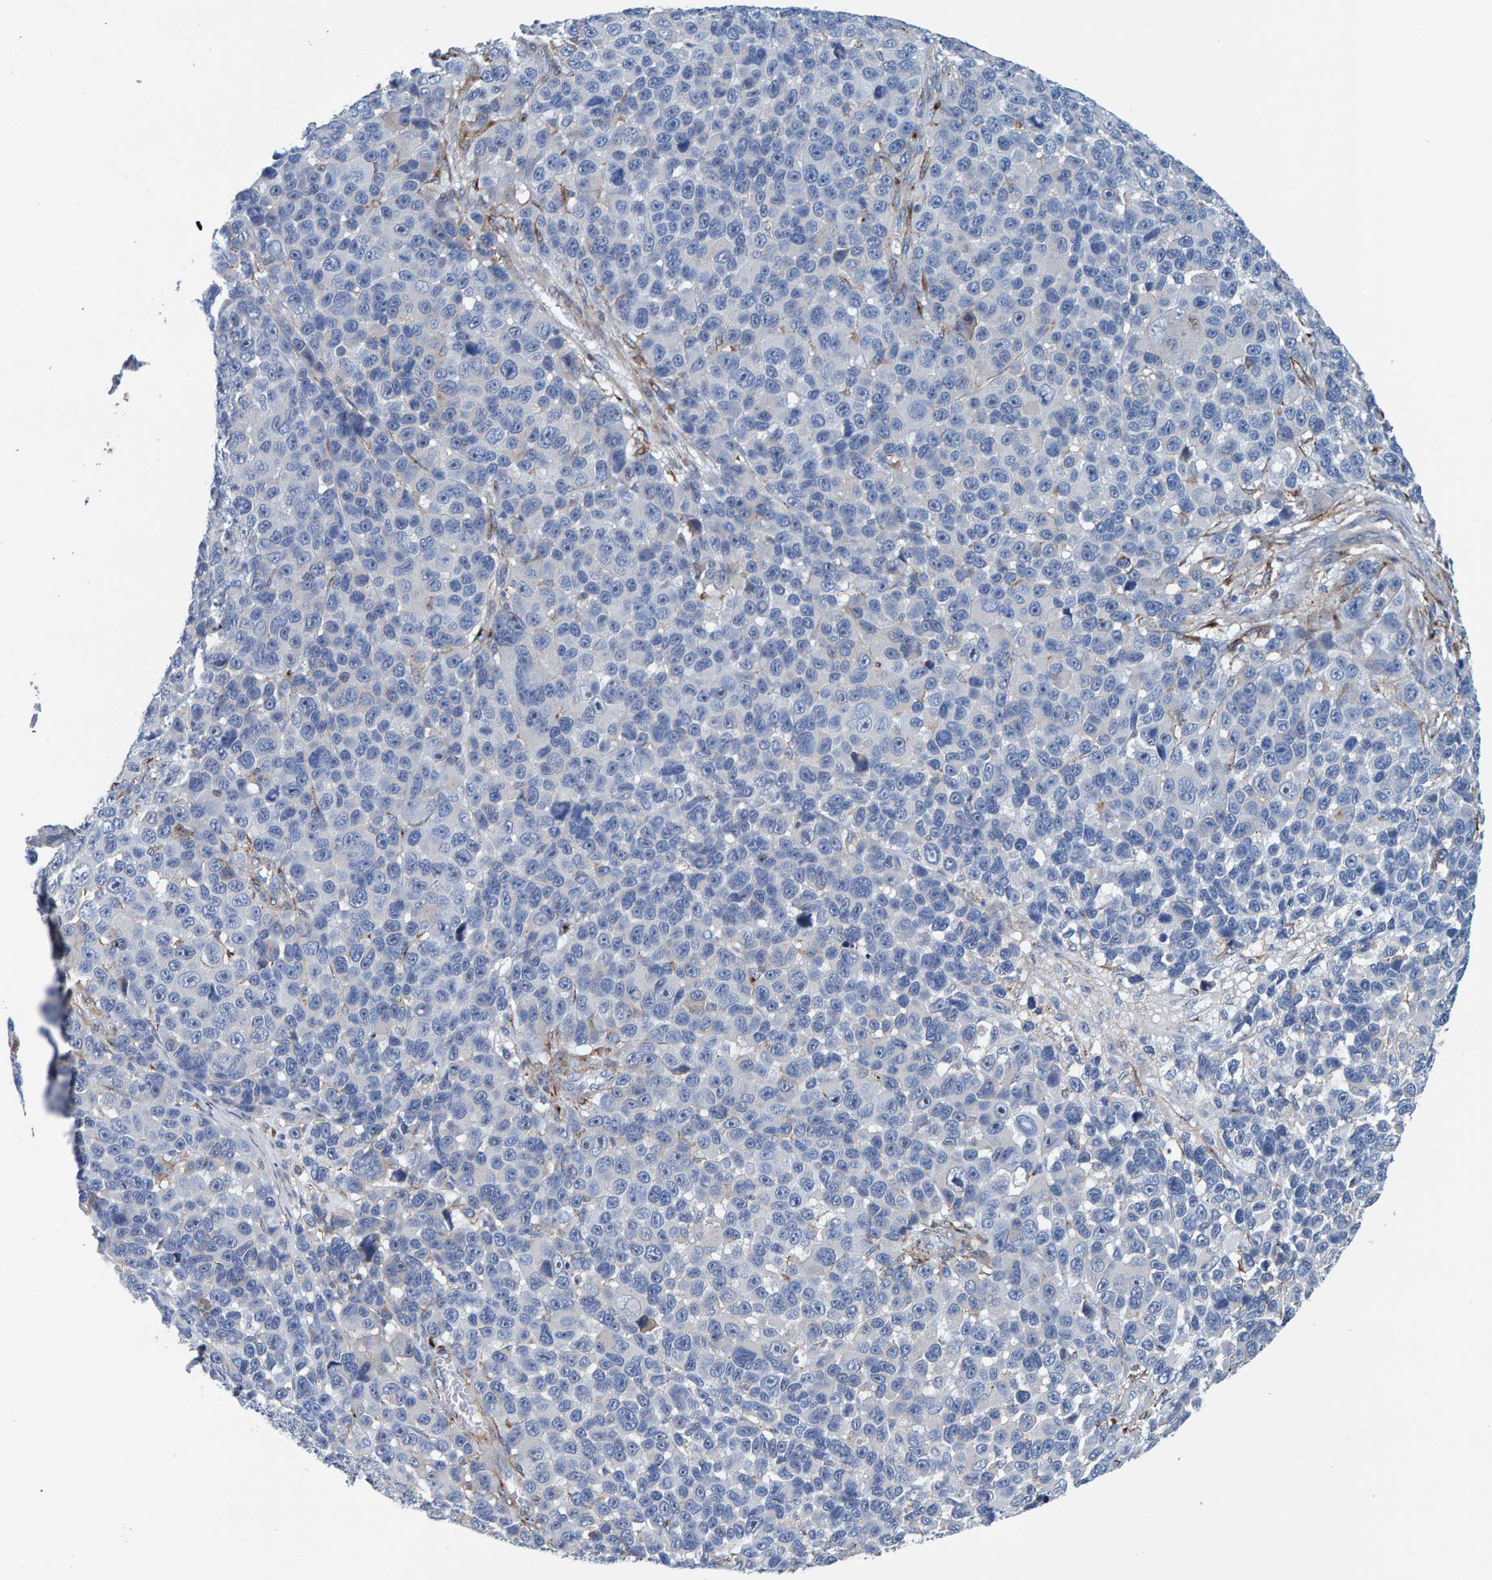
{"staining": {"intensity": "negative", "quantity": "none", "location": "none"}, "tissue": "melanoma", "cell_type": "Tumor cells", "image_type": "cancer", "snomed": [{"axis": "morphology", "description": "Malignant melanoma, NOS"}, {"axis": "topography", "description": "Skin"}], "caption": "Protein analysis of melanoma shows no significant expression in tumor cells.", "gene": "LRP1", "patient": {"sex": "male", "age": 53}}